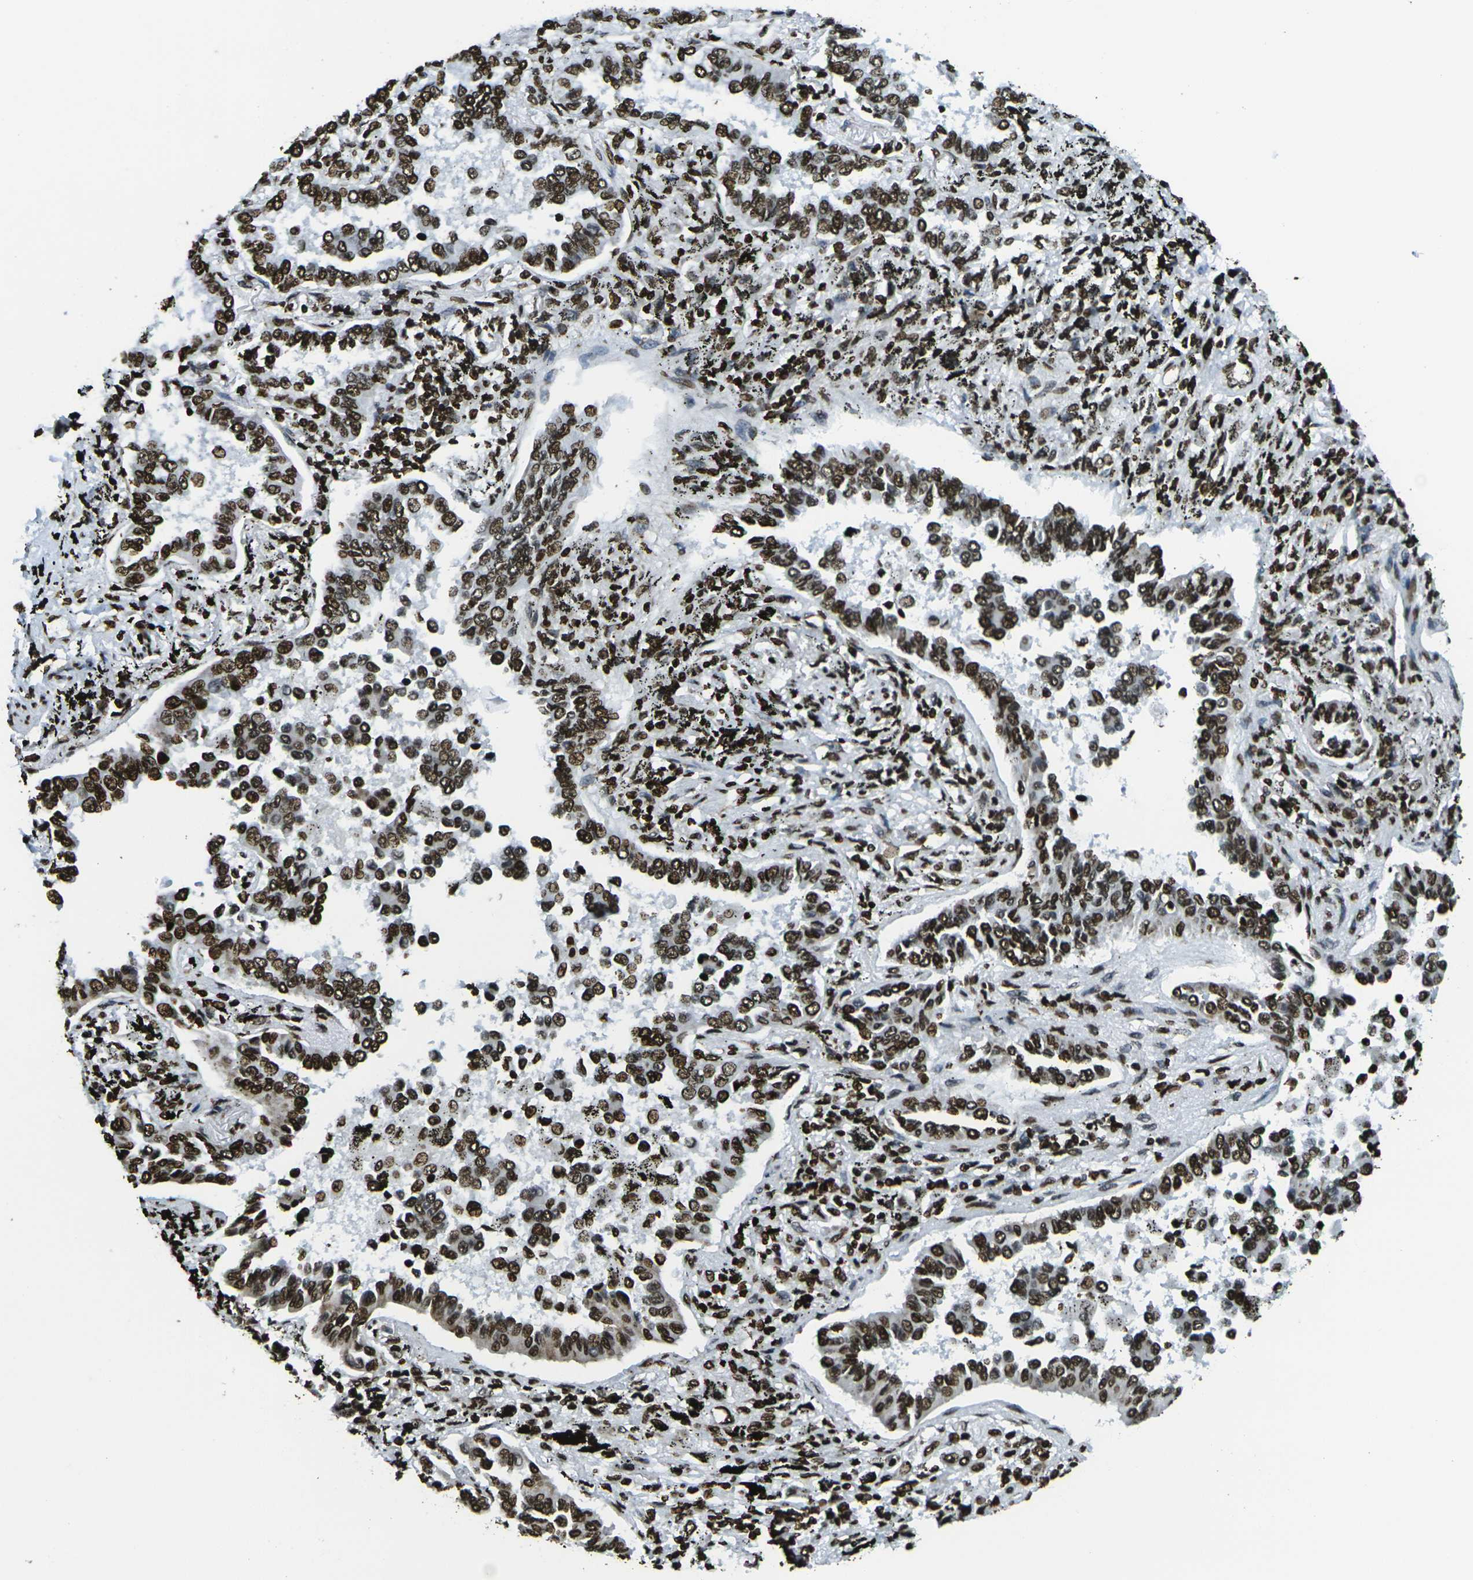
{"staining": {"intensity": "strong", "quantity": ">75%", "location": "nuclear"}, "tissue": "lung cancer", "cell_type": "Tumor cells", "image_type": "cancer", "snomed": [{"axis": "morphology", "description": "Normal tissue, NOS"}, {"axis": "morphology", "description": "Adenocarcinoma, NOS"}, {"axis": "topography", "description": "Lung"}], "caption": "Protein analysis of lung cancer (adenocarcinoma) tissue shows strong nuclear expression in approximately >75% of tumor cells.", "gene": "H1-2", "patient": {"sex": "male", "age": 59}}